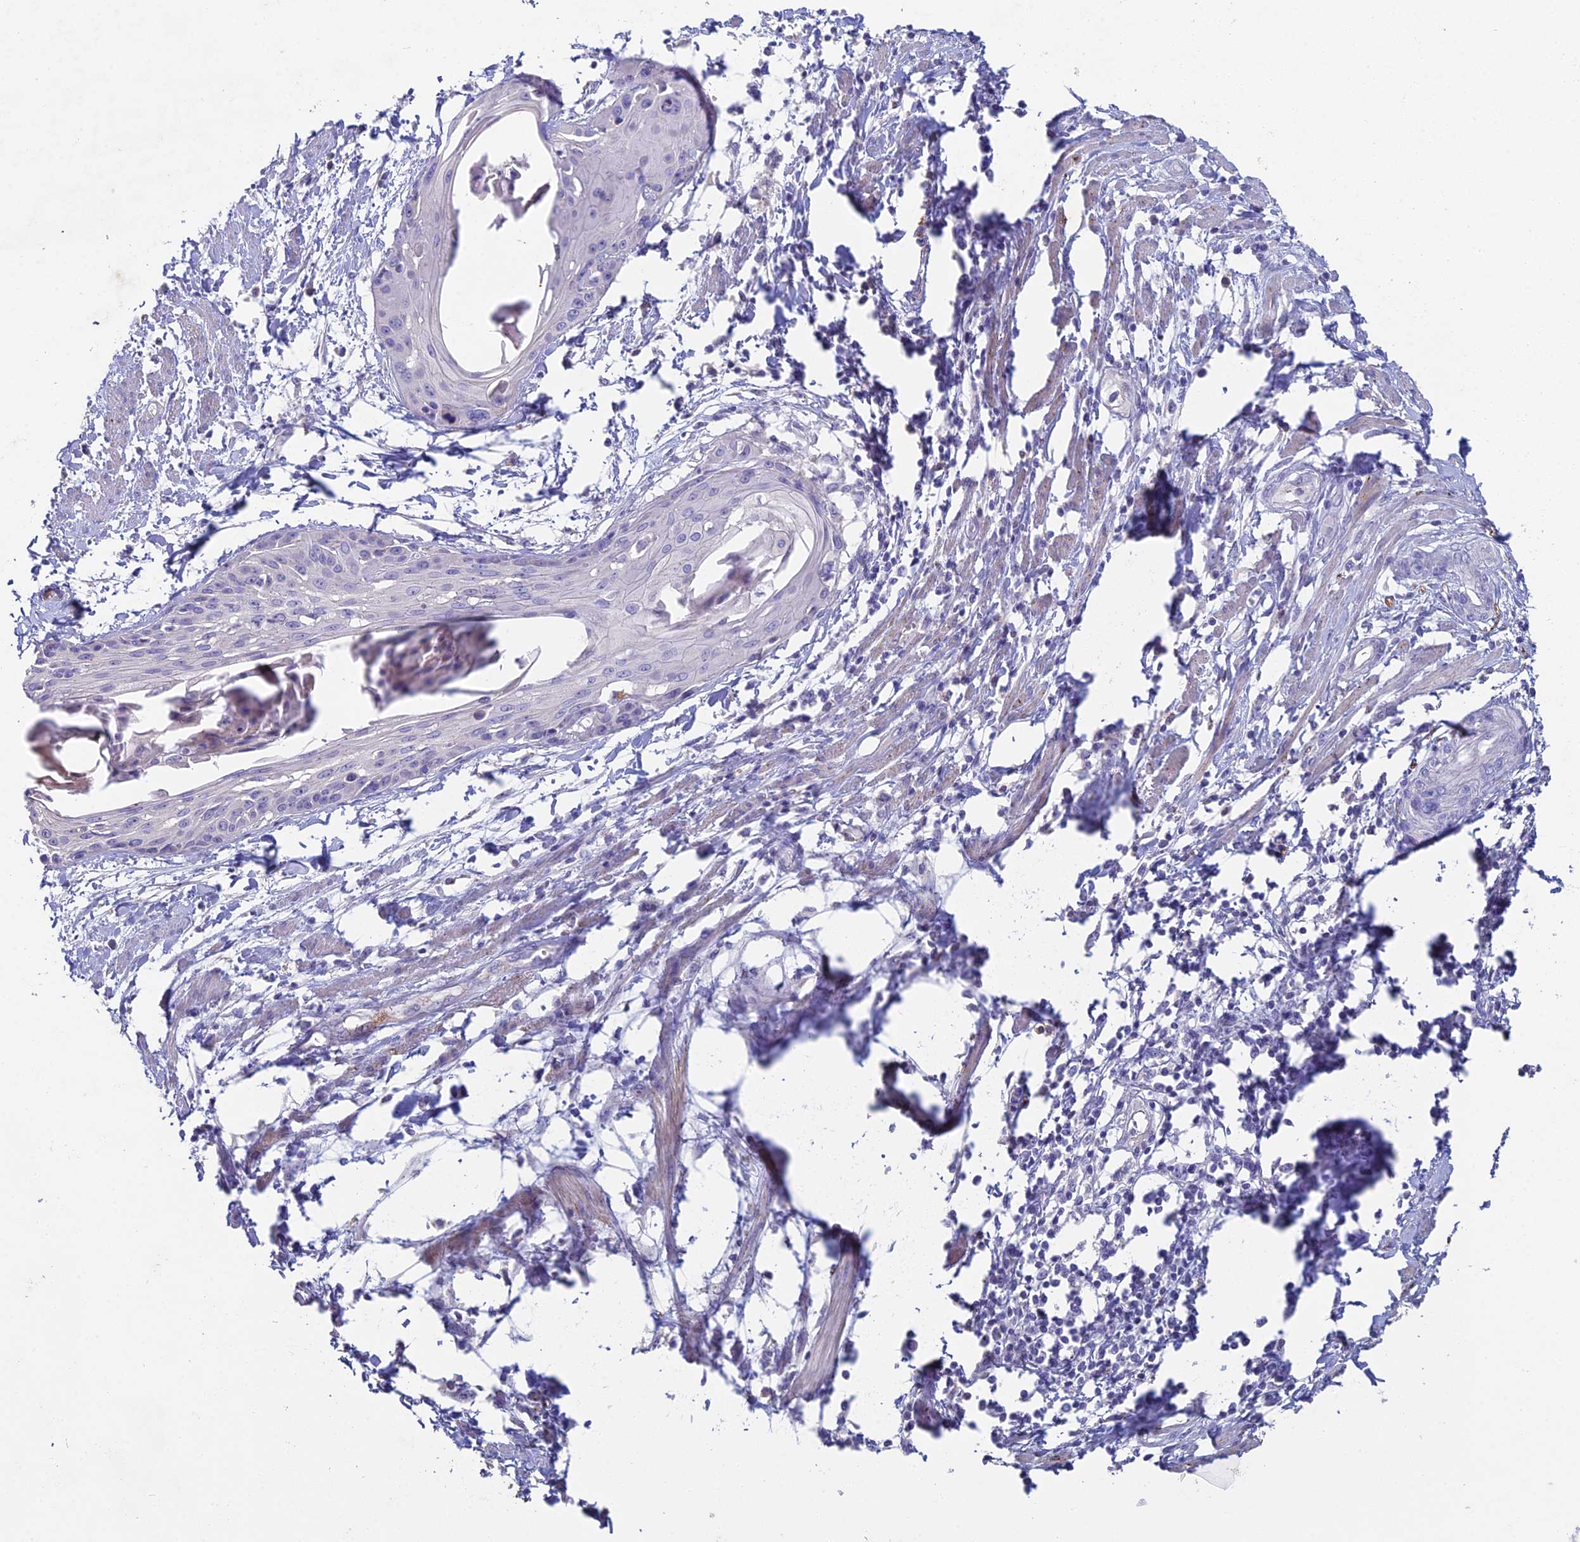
{"staining": {"intensity": "negative", "quantity": "none", "location": "none"}, "tissue": "cervical cancer", "cell_type": "Tumor cells", "image_type": "cancer", "snomed": [{"axis": "morphology", "description": "Squamous cell carcinoma, NOS"}, {"axis": "topography", "description": "Cervix"}], "caption": "The image shows no staining of tumor cells in cervical squamous cell carcinoma.", "gene": "NCAM1", "patient": {"sex": "female", "age": 57}}